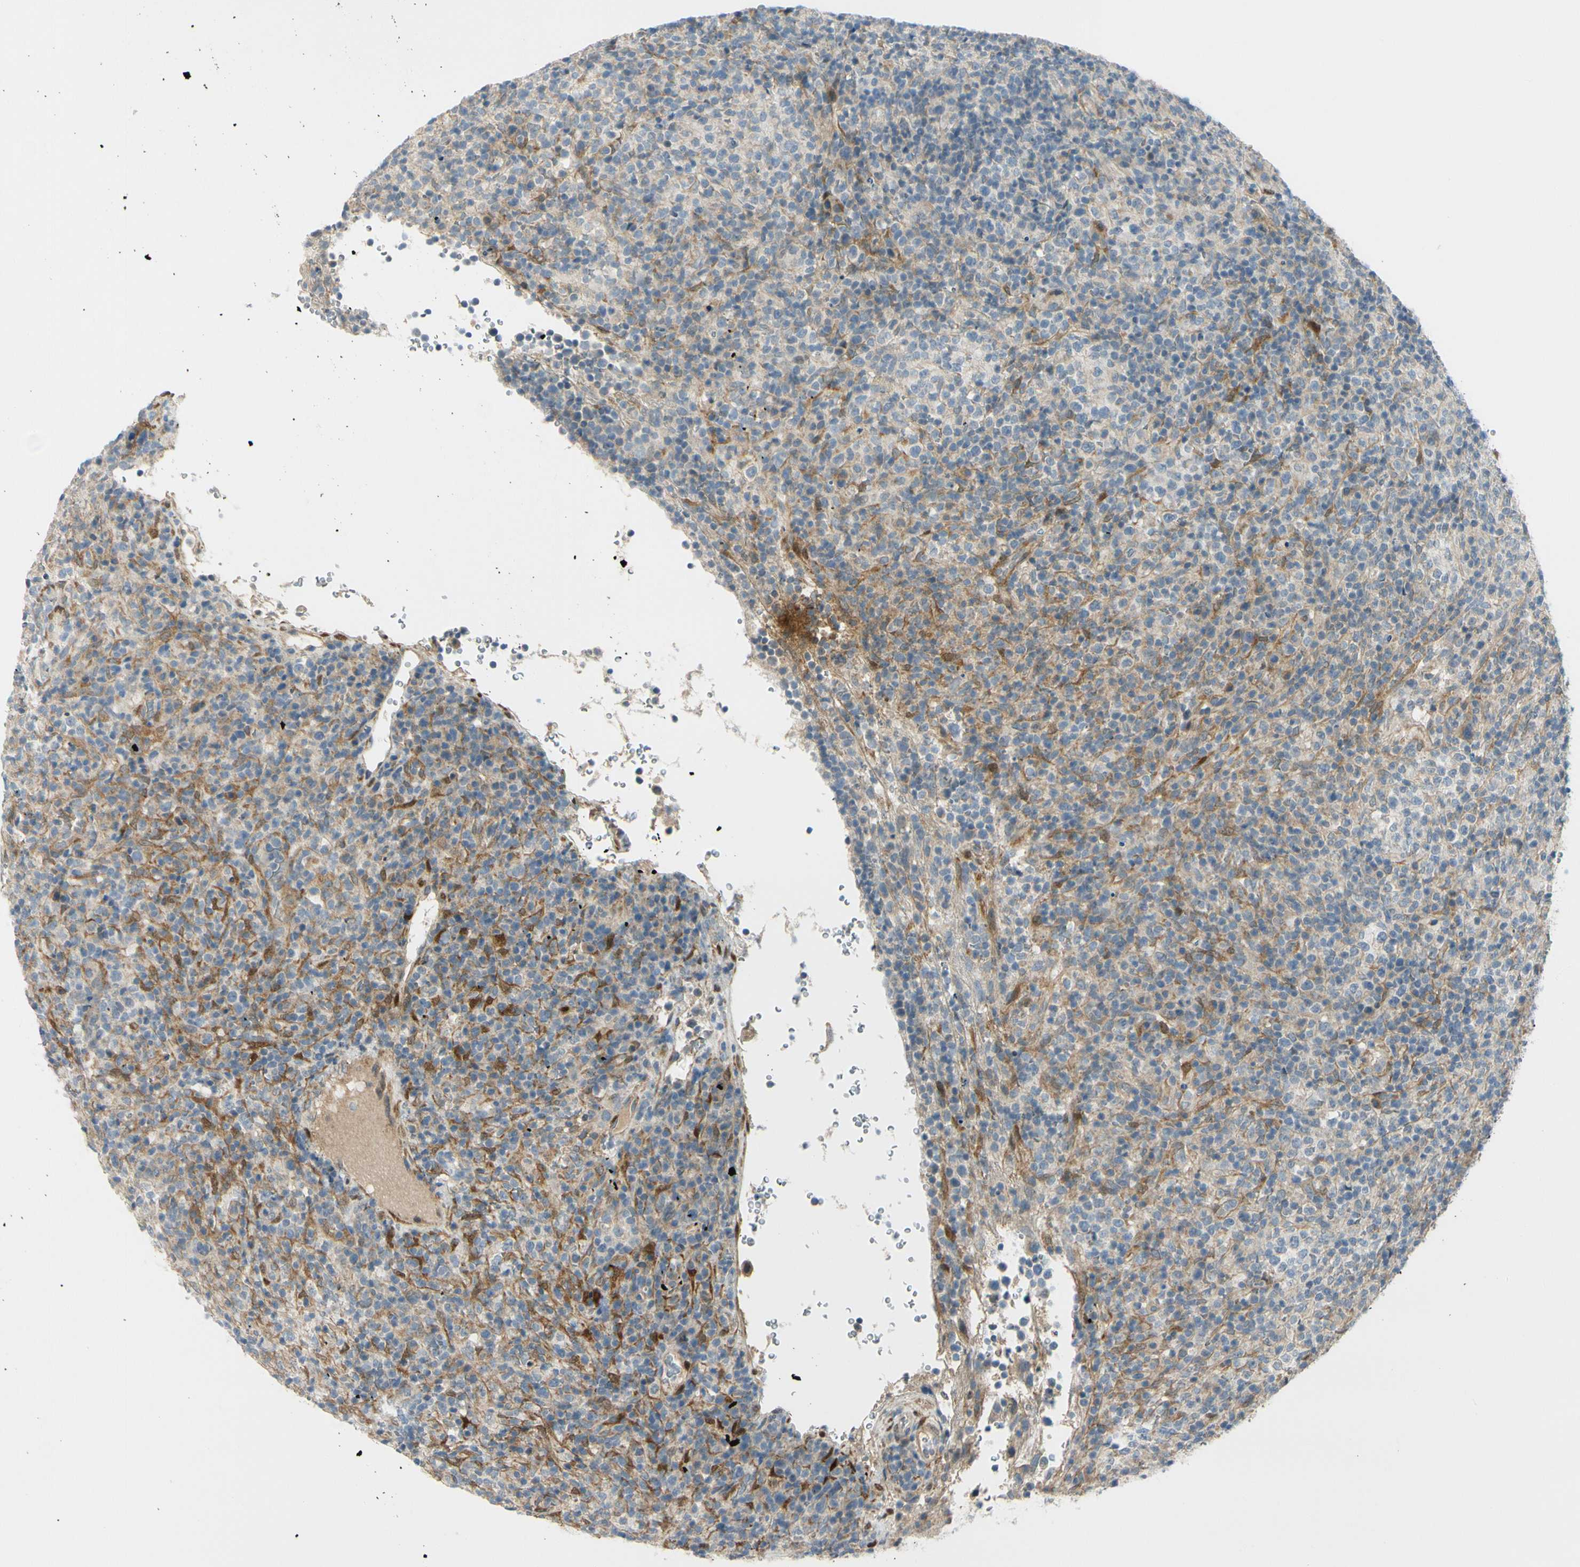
{"staining": {"intensity": "weak", "quantity": "25%-75%", "location": "cytoplasmic/membranous"}, "tissue": "lymphoma", "cell_type": "Tumor cells", "image_type": "cancer", "snomed": [{"axis": "morphology", "description": "Malignant lymphoma, non-Hodgkin's type, High grade"}, {"axis": "topography", "description": "Lymph node"}], "caption": "There is low levels of weak cytoplasmic/membranous positivity in tumor cells of lymphoma, as demonstrated by immunohistochemical staining (brown color).", "gene": "FHL2", "patient": {"sex": "female", "age": 76}}